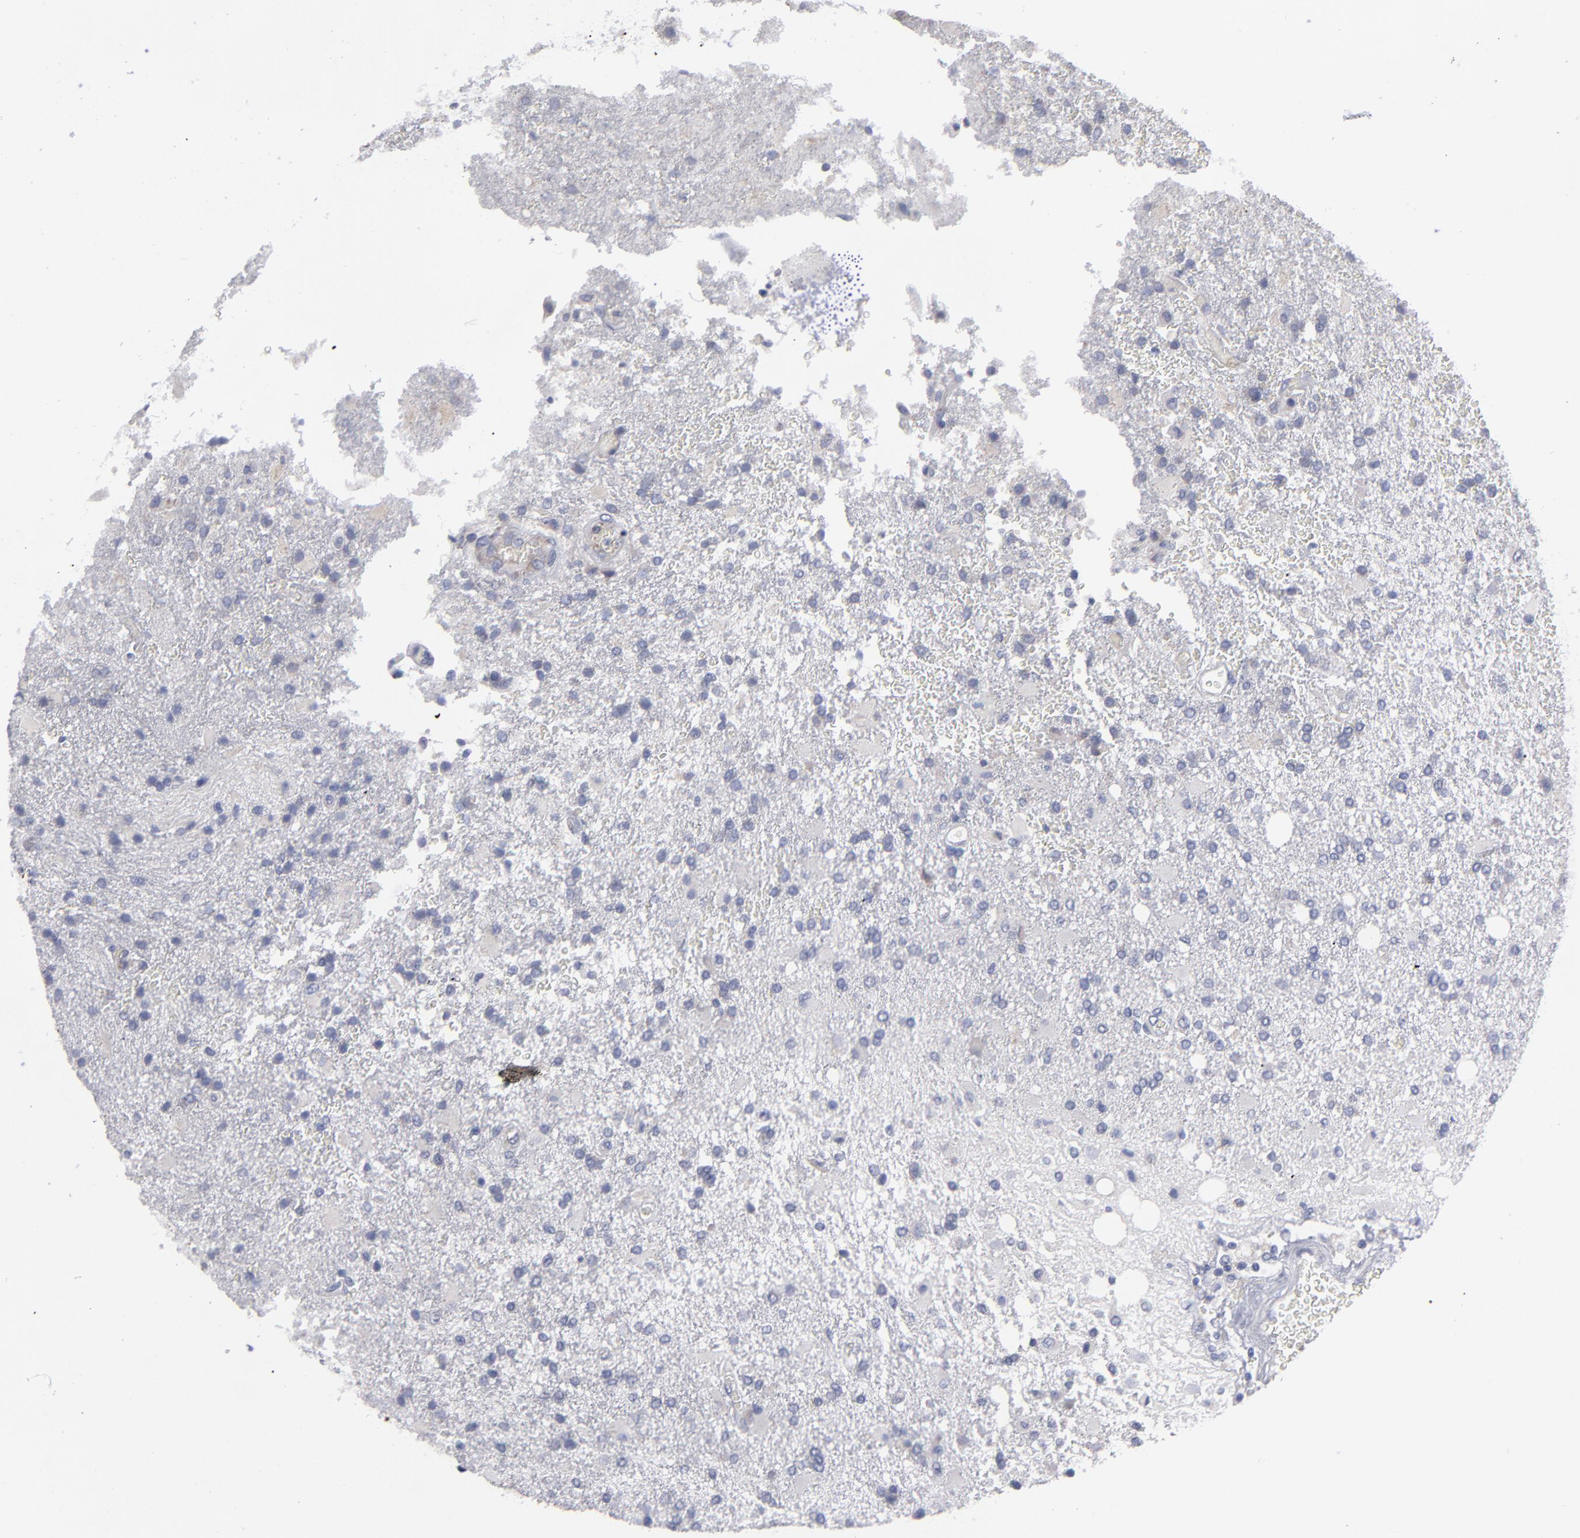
{"staining": {"intensity": "negative", "quantity": "none", "location": "none"}, "tissue": "glioma", "cell_type": "Tumor cells", "image_type": "cancer", "snomed": [{"axis": "morphology", "description": "Glioma, malignant, High grade"}, {"axis": "topography", "description": "Cerebral cortex"}], "caption": "Immunohistochemistry histopathology image of human glioma stained for a protein (brown), which exhibits no expression in tumor cells. (DAB (3,3'-diaminobenzidine) immunohistochemistry (IHC) visualized using brightfield microscopy, high magnification).", "gene": "CCDC80", "patient": {"sex": "male", "age": 79}}